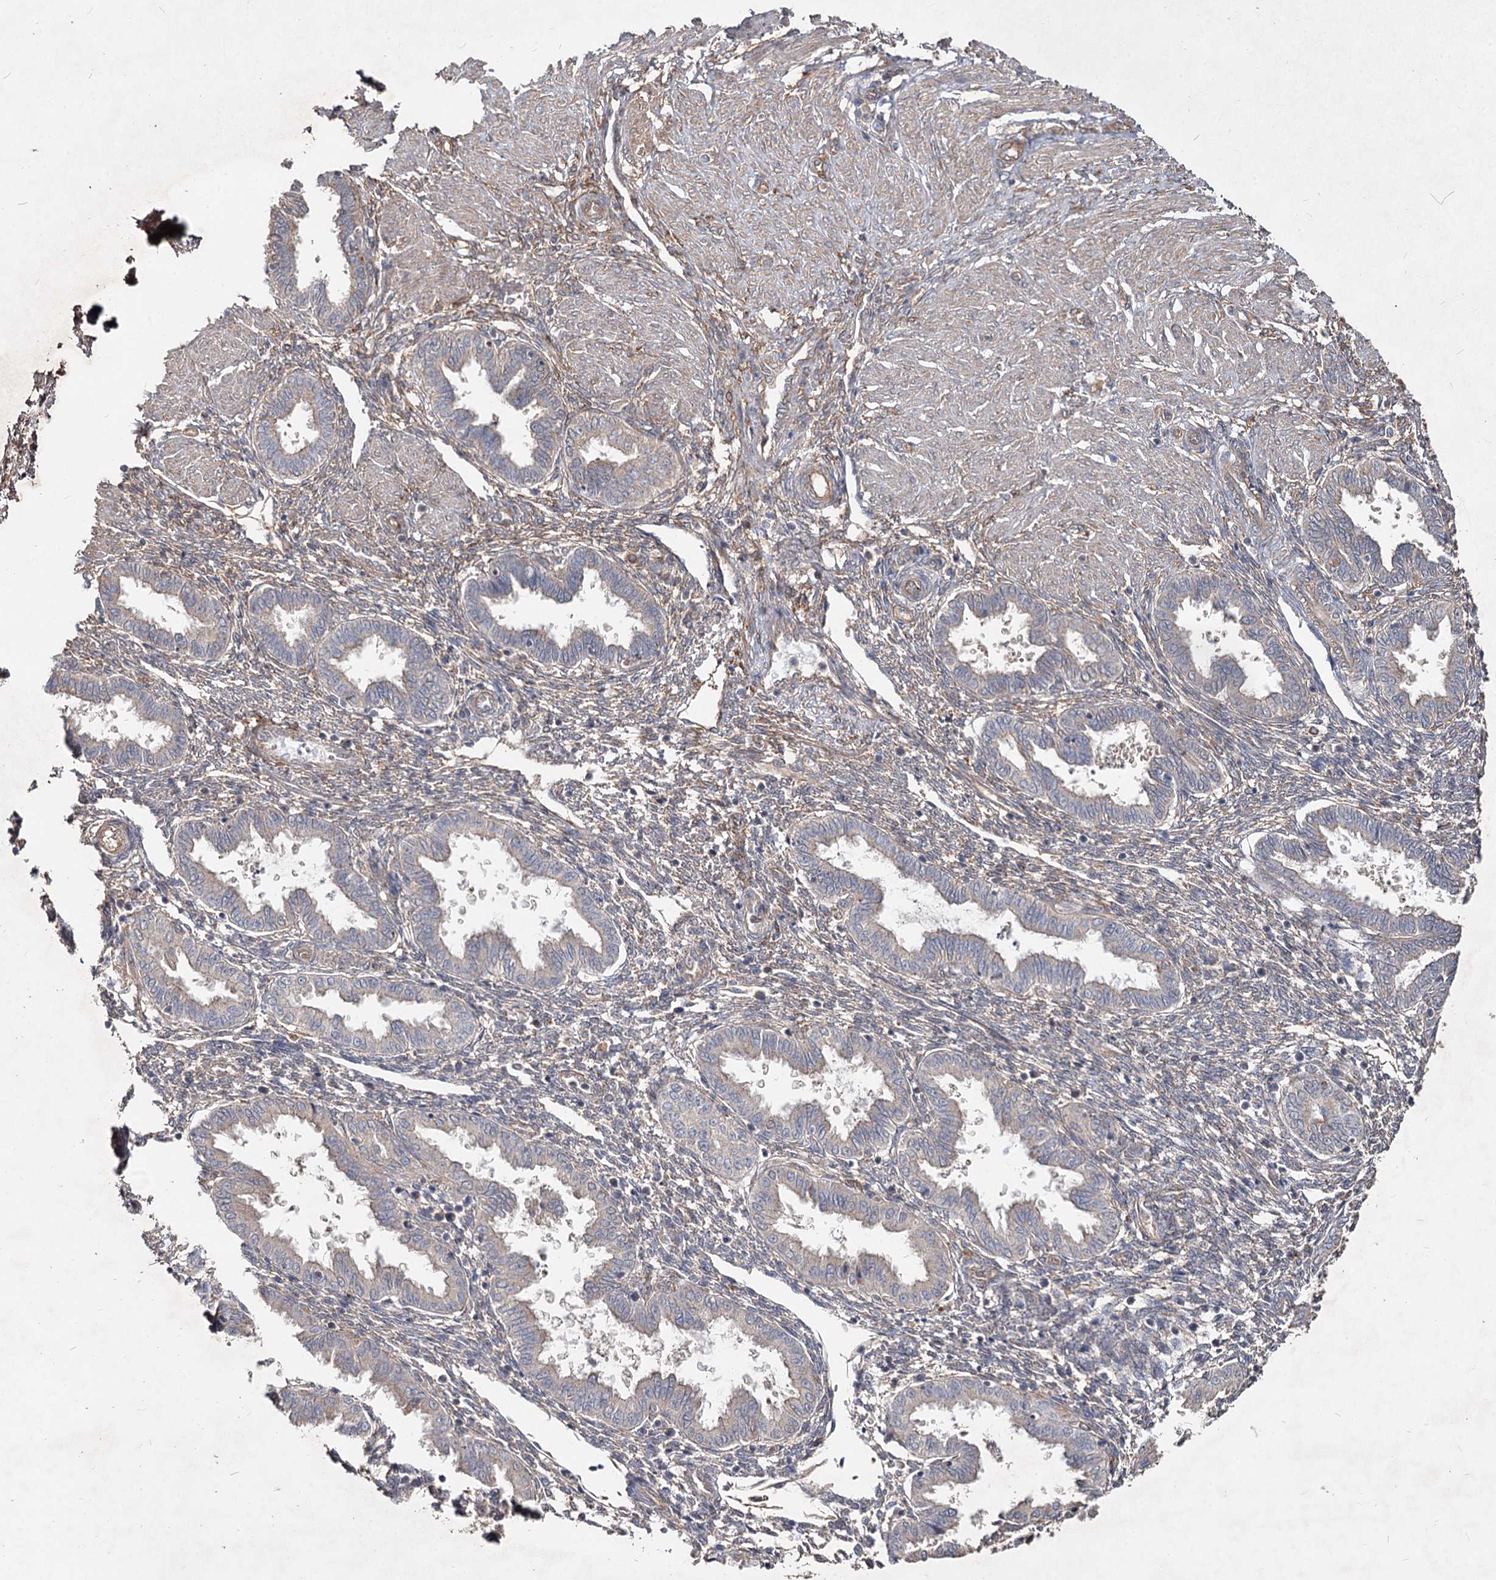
{"staining": {"intensity": "negative", "quantity": "none", "location": "none"}, "tissue": "endometrium", "cell_type": "Cells in endometrial stroma", "image_type": "normal", "snomed": [{"axis": "morphology", "description": "Normal tissue, NOS"}, {"axis": "topography", "description": "Endometrium"}], "caption": "Immunohistochemical staining of benign endometrium exhibits no significant positivity in cells in endometrial stroma.", "gene": "SPART", "patient": {"sex": "female", "age": 33}}